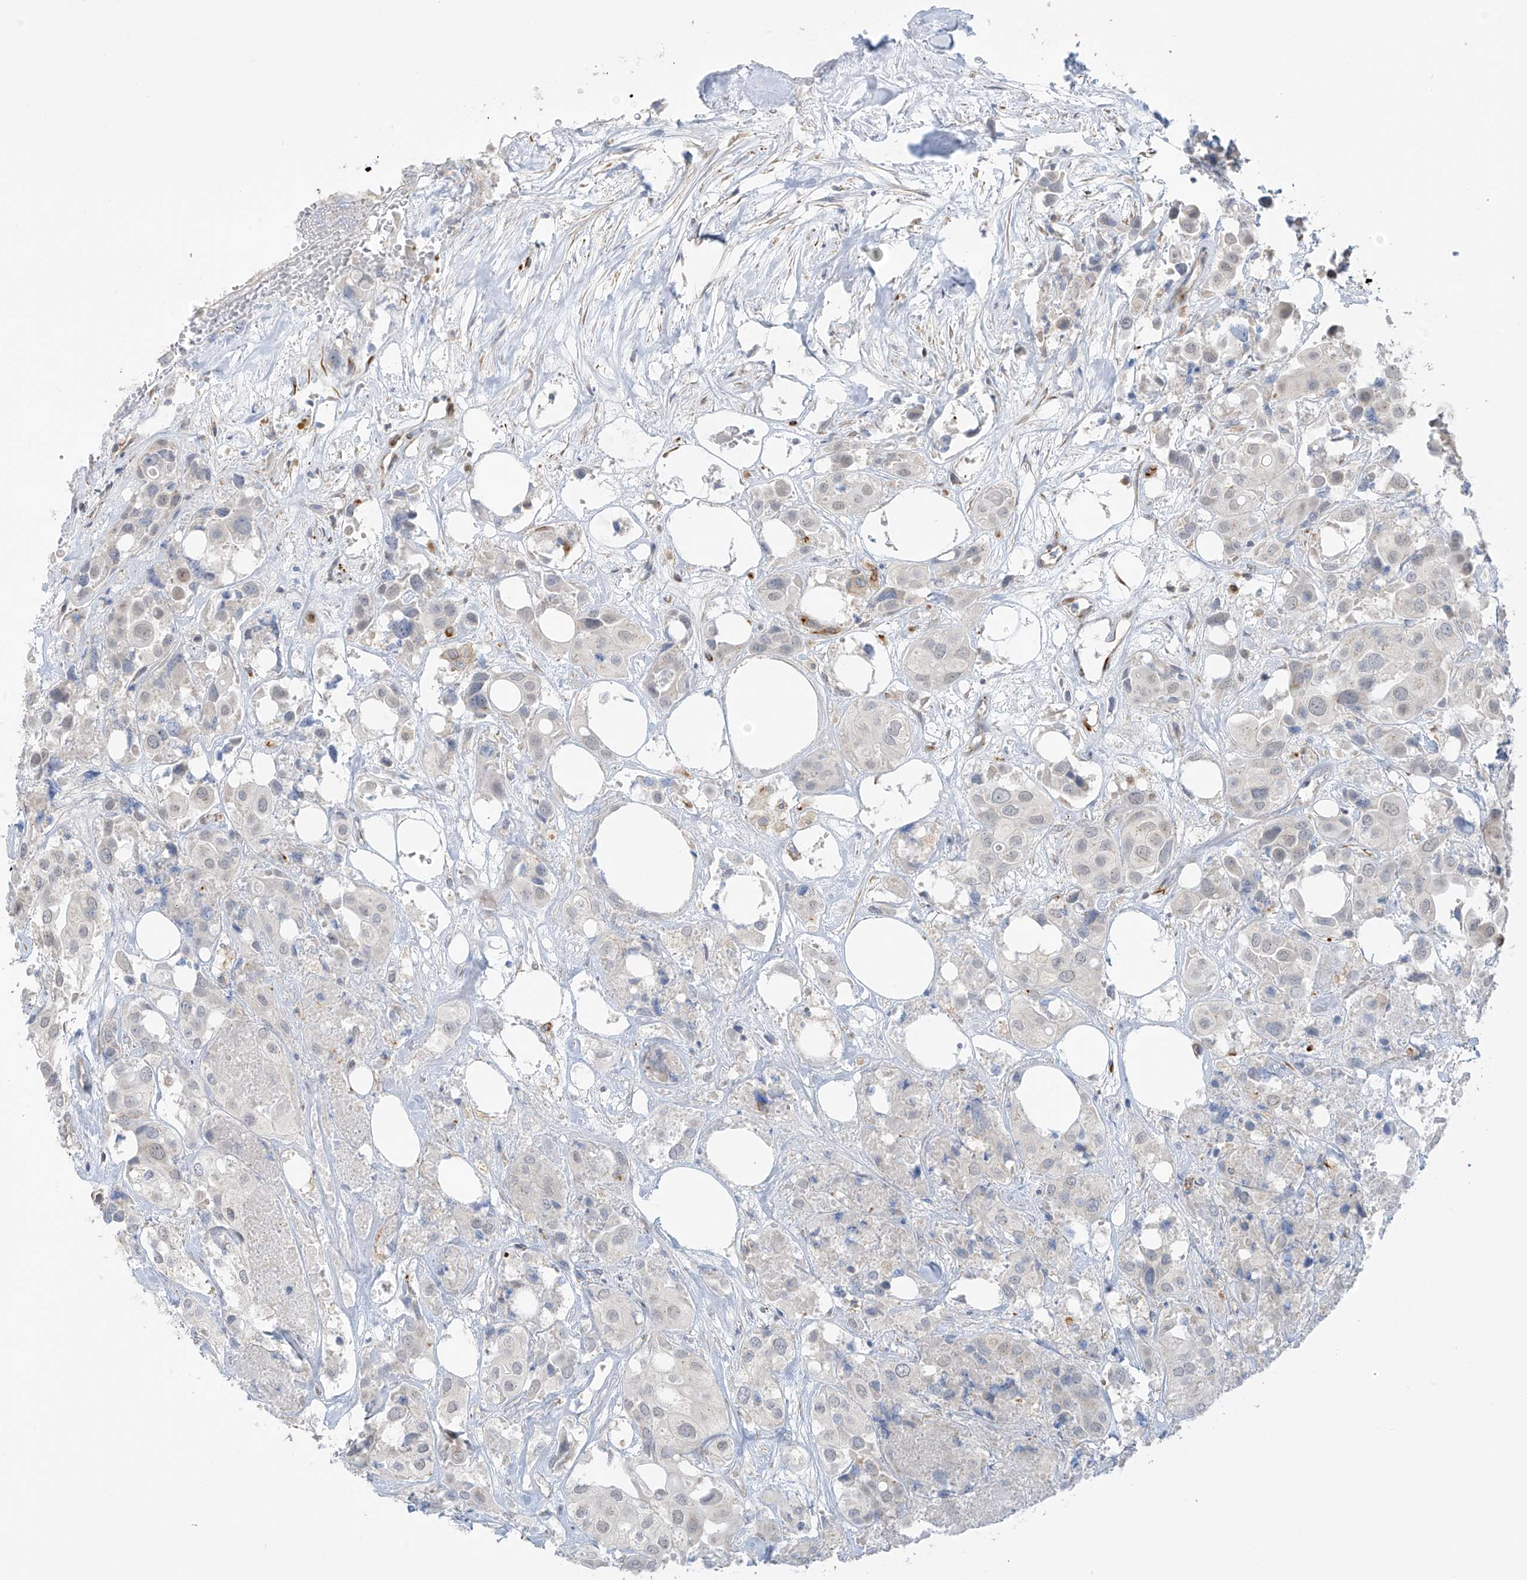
{"staining": {"intensity": "negative", "quantity": "none", "location": "none"}, "tissue": "urothelial cancer", "cell_type": "Tumor cells", "image_type": "cancer", "snomed": [{"axis": "morphology", "description": "Urothelial carcinoma, High grade"}, {"axis": "topography", "description": "Urinary bladder"}], "caption": "This micrograph is of urothelial cancer stained with immunohistochemistry (IHC) to label a protein in brown with the nuclei are counter-stained blue. There is no positivity in tumor cells.", "gene": "HS6ST2", "patient": {"sex": "male", "age": 64}}